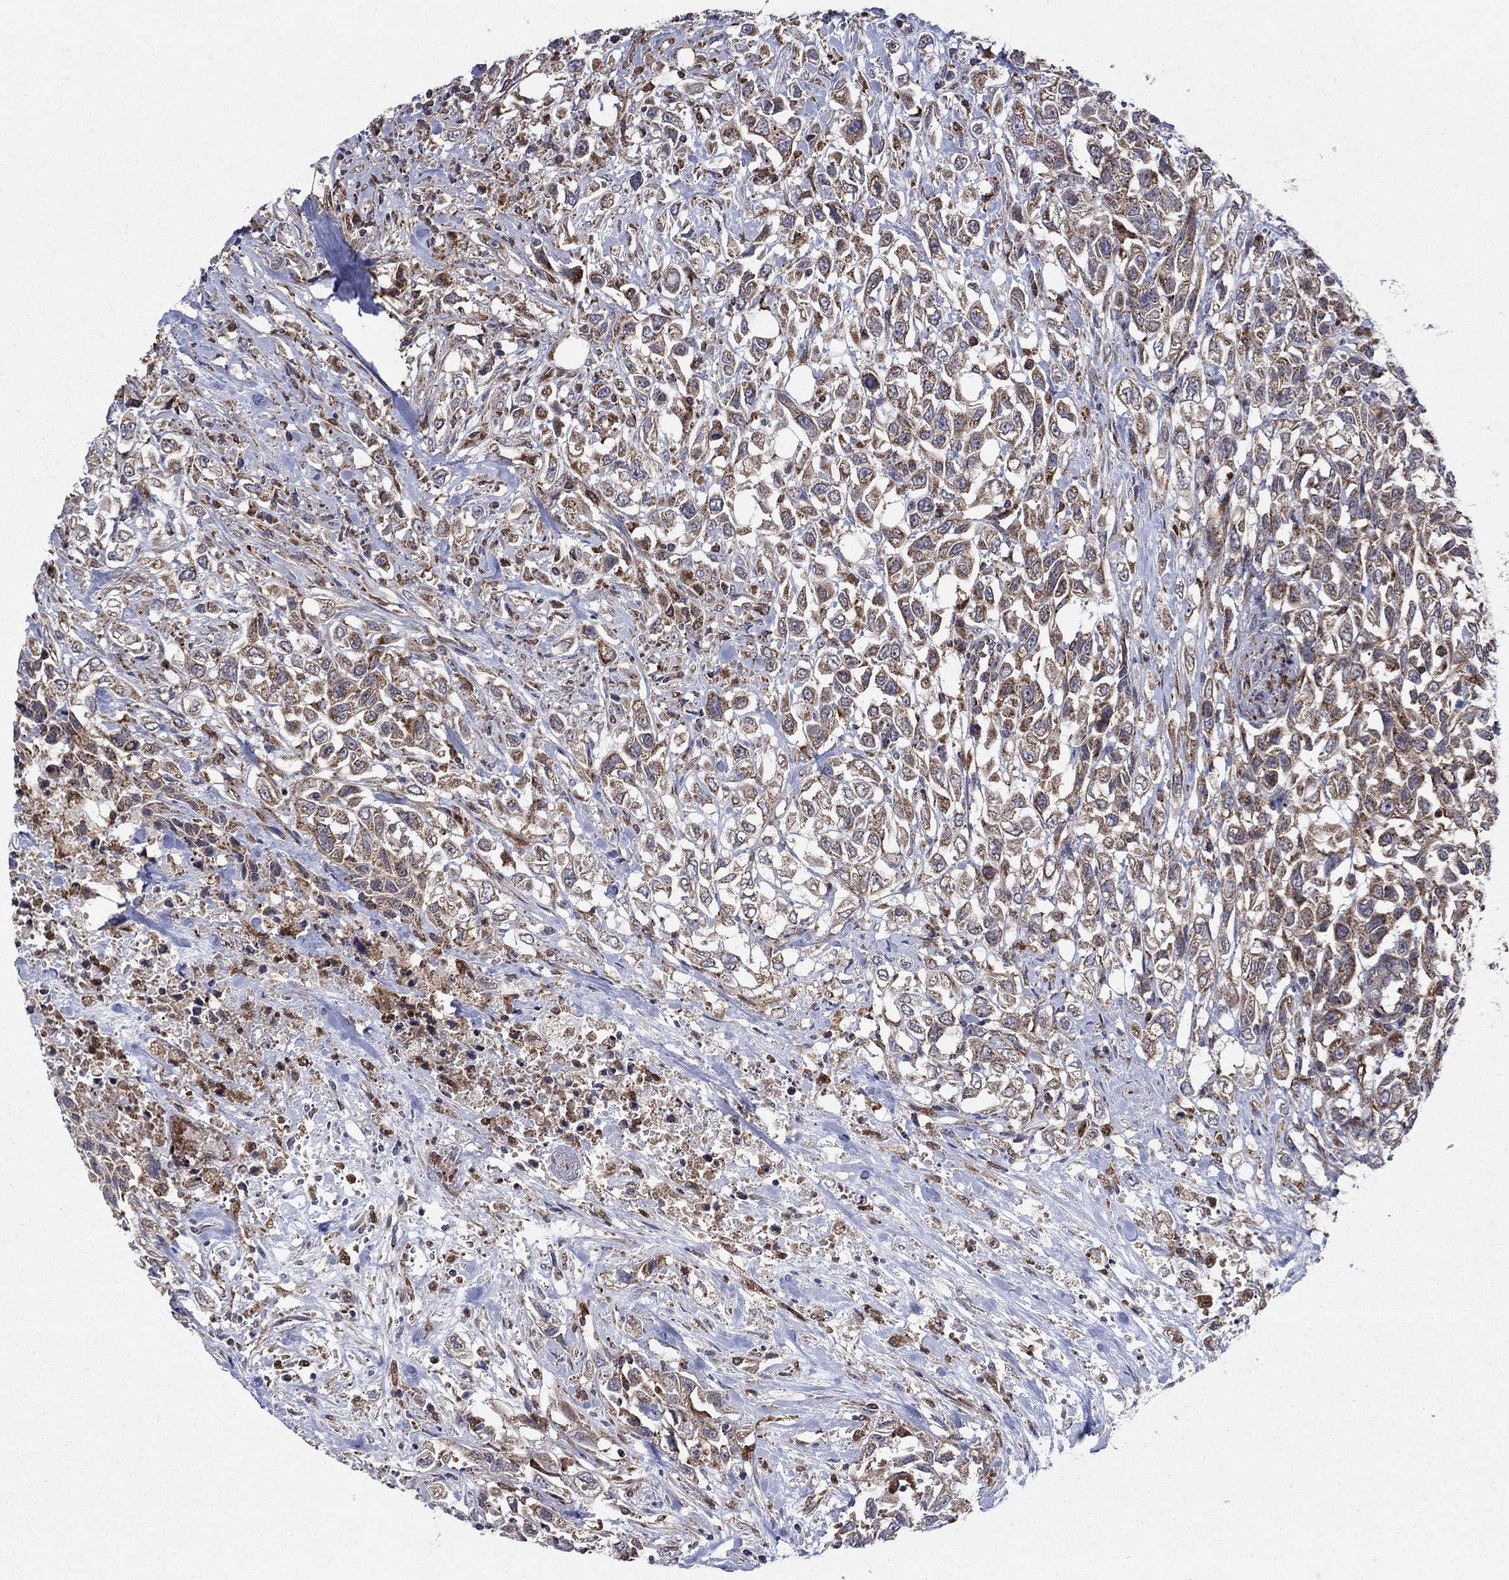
{"staining": {"intensity": "moderate", "quantity": ">75%", "location": "cytoplasmic/membranous"}, "tissue": "urothelial cancer", "cell_type": "Tumor cells", "image_type": "cancer", "snomed": [{"axis": "morphology", "description": "Urothelial carcinoma, High grade"}, {"axis": "topography", "description": "Urinary bladder"}], "caption": "This is an image of immunohistochemistry (IHC) staining of urothelial cancer, which shows moderate expression in the cytoplasmic/membranous of tumor cells.", "gene": "RNF19B", "patient": {"sex": "female", "age": 56}}